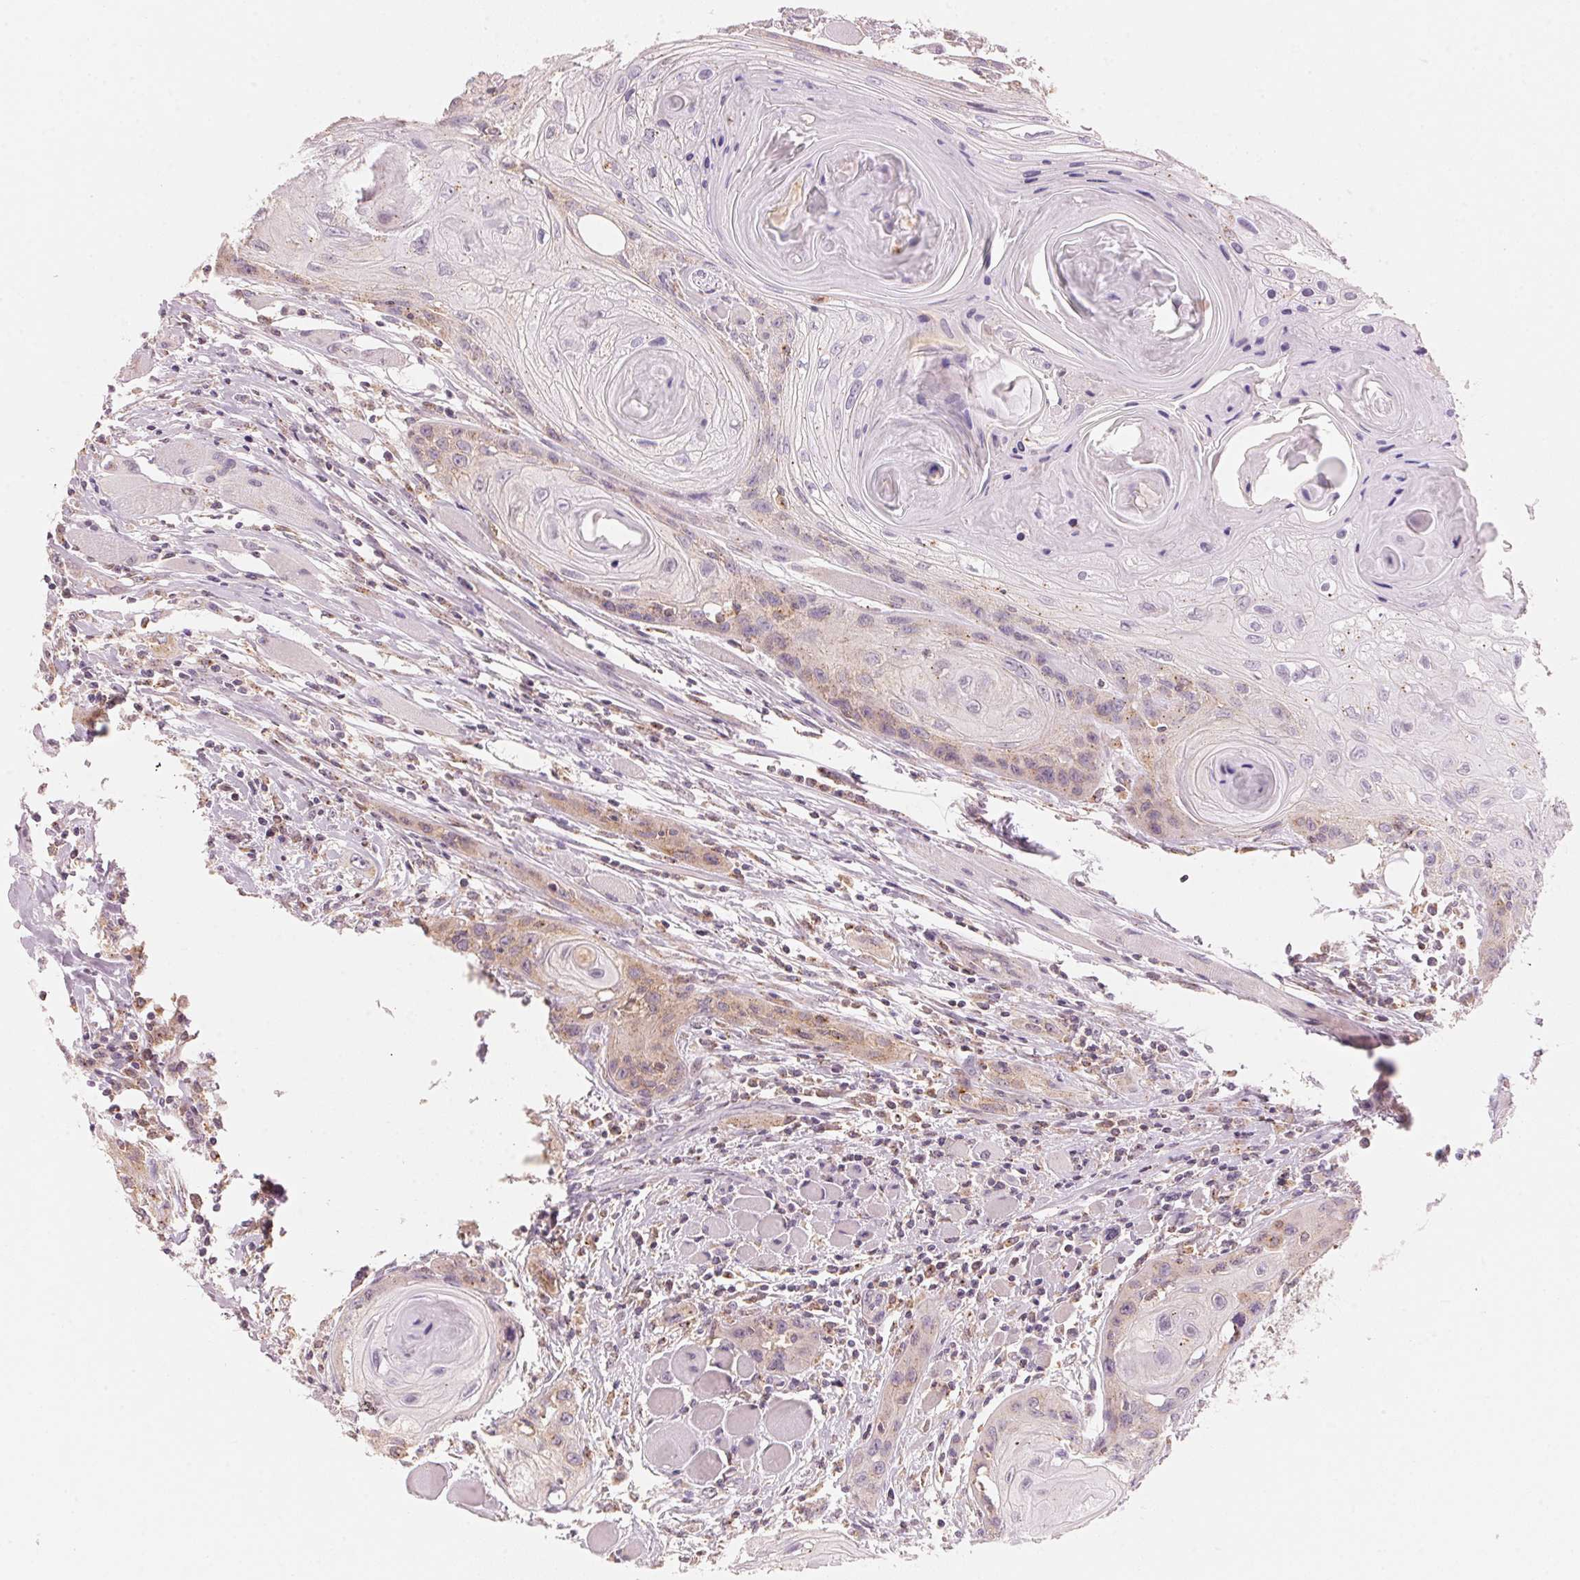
{"staining": {"intensity": "weak", "quantity": "<25%", "location": "cytoplasmic/membranous"}, "tissue": "head and neck cancer", "cell_type": "Tumor cells", "image_type": "cancer", "snomed": [{"axis": "morphology", "description": "Squamous cell carcinoma, NOS"}, {"axis": "topography", "description": "Oral tissue"}, {"axis": "topography", "description": "Head-Neck"}], "caption": "A photomicrograph of human squamous cell carcinoma (head and neck) is negative for staining in tumor cells.", "gene": "HOXB13", "patient": {"sex": "male", "age": 58}}